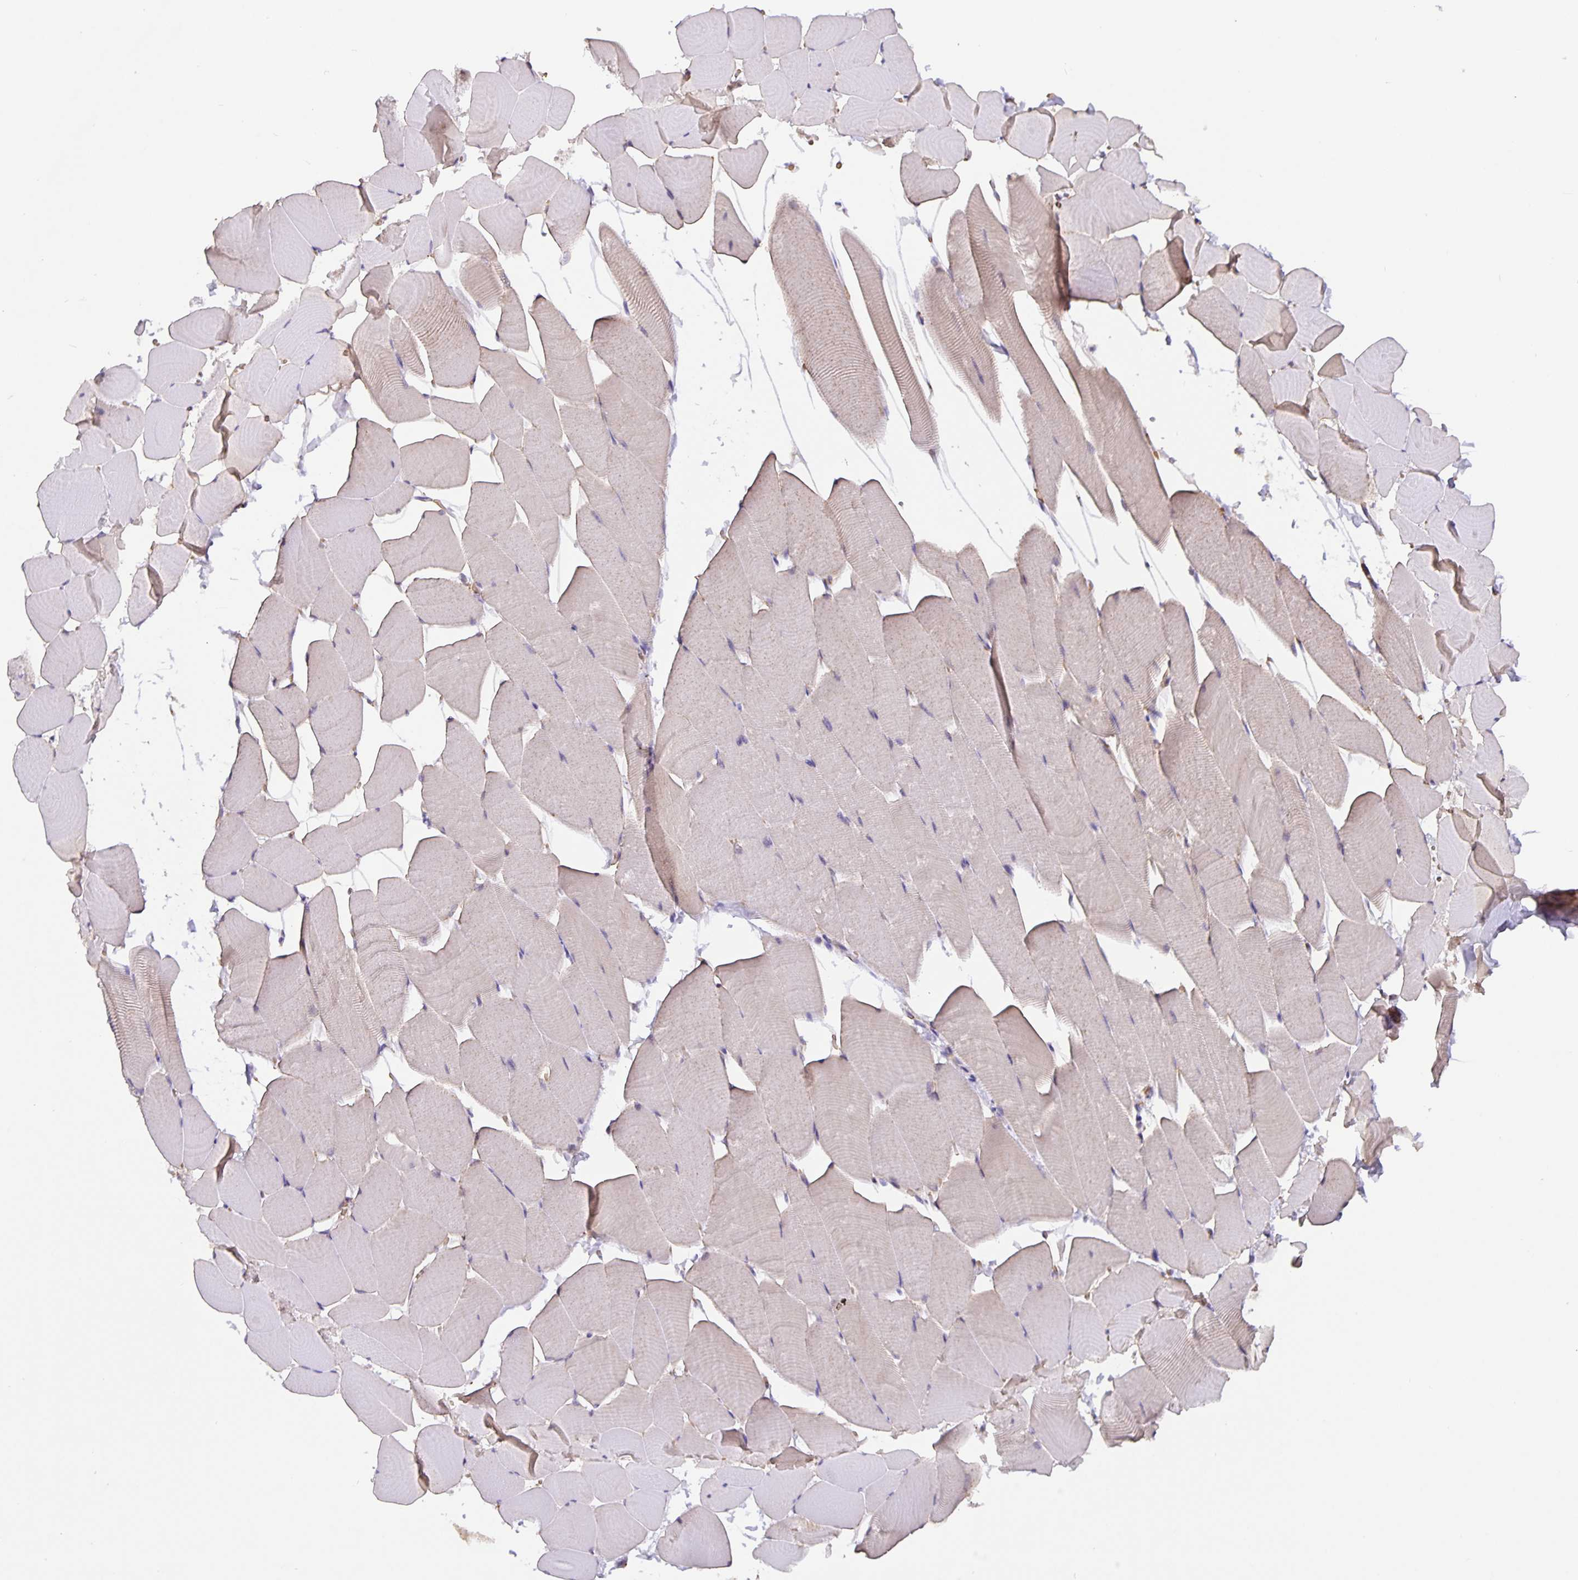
{"staining": {"intensity": "negative", "quantity": "none", "location": "none"}, "tissue": "skeletal muscle", "cell_type": "Myocytes", "image_type": "normal", "snomed": [{"axis": "morphology", "description": "Normal tissue, NOS"}, {"axis": "topography", "description": "Skeletal muscle"}], "caption": "High magnification brightfield microscopy of unremarkable skeletal muscle stained with DAB (3,3'-diaminobenzidine) (brown) and counterstained with hematoxylin (blue): myocytes show no significant expression. (IHC, brightfield microscopy, high magnification).", "gene": "TMEM71", "patient": {"sex": "male", "age": 25}}